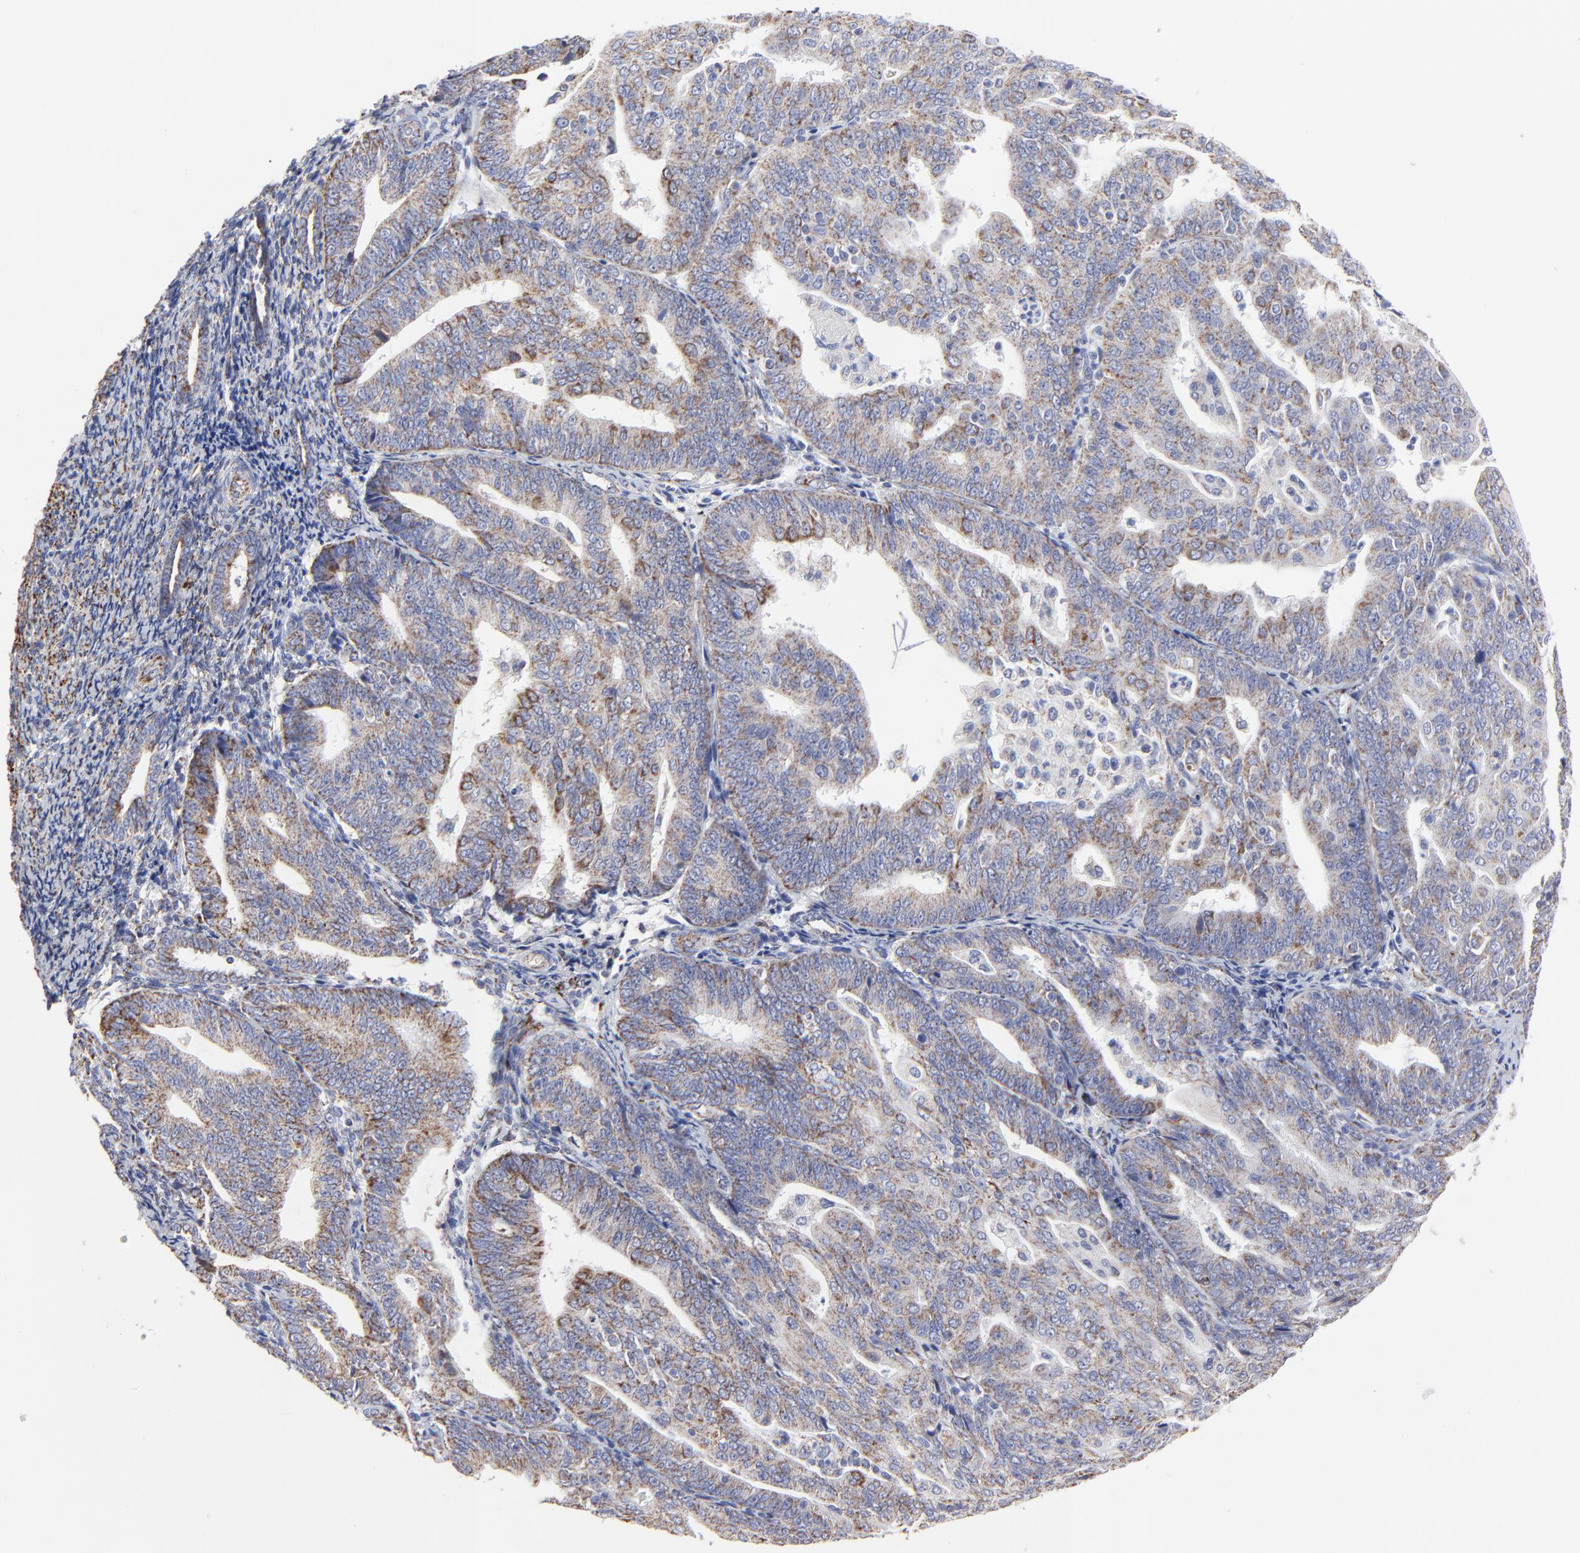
{"staining": {"intensity": "moderate", "quantity": "25%-75%", "location": "cytoplasmic/membranous"}, "tissue": "endometrial cancer", "cell_type": "Tumor cells", "image_type": "cancer", "snomed": [{"axis": "morphology", "description": "Adenocarcinoma, NOS"}, {"axis": "topography", "description": "Endometrium"}], "caption": "Immunohistochemical staining of human endometrial cancer displays moderate cytoplasmic/membranous protein expression in about 25%-75% of tumor cells. Ihc stains the protein of interest in brown and the nuclei are stained blue.", "gene": "PINK1", "patient": {"sex": "female", "age": 56}}